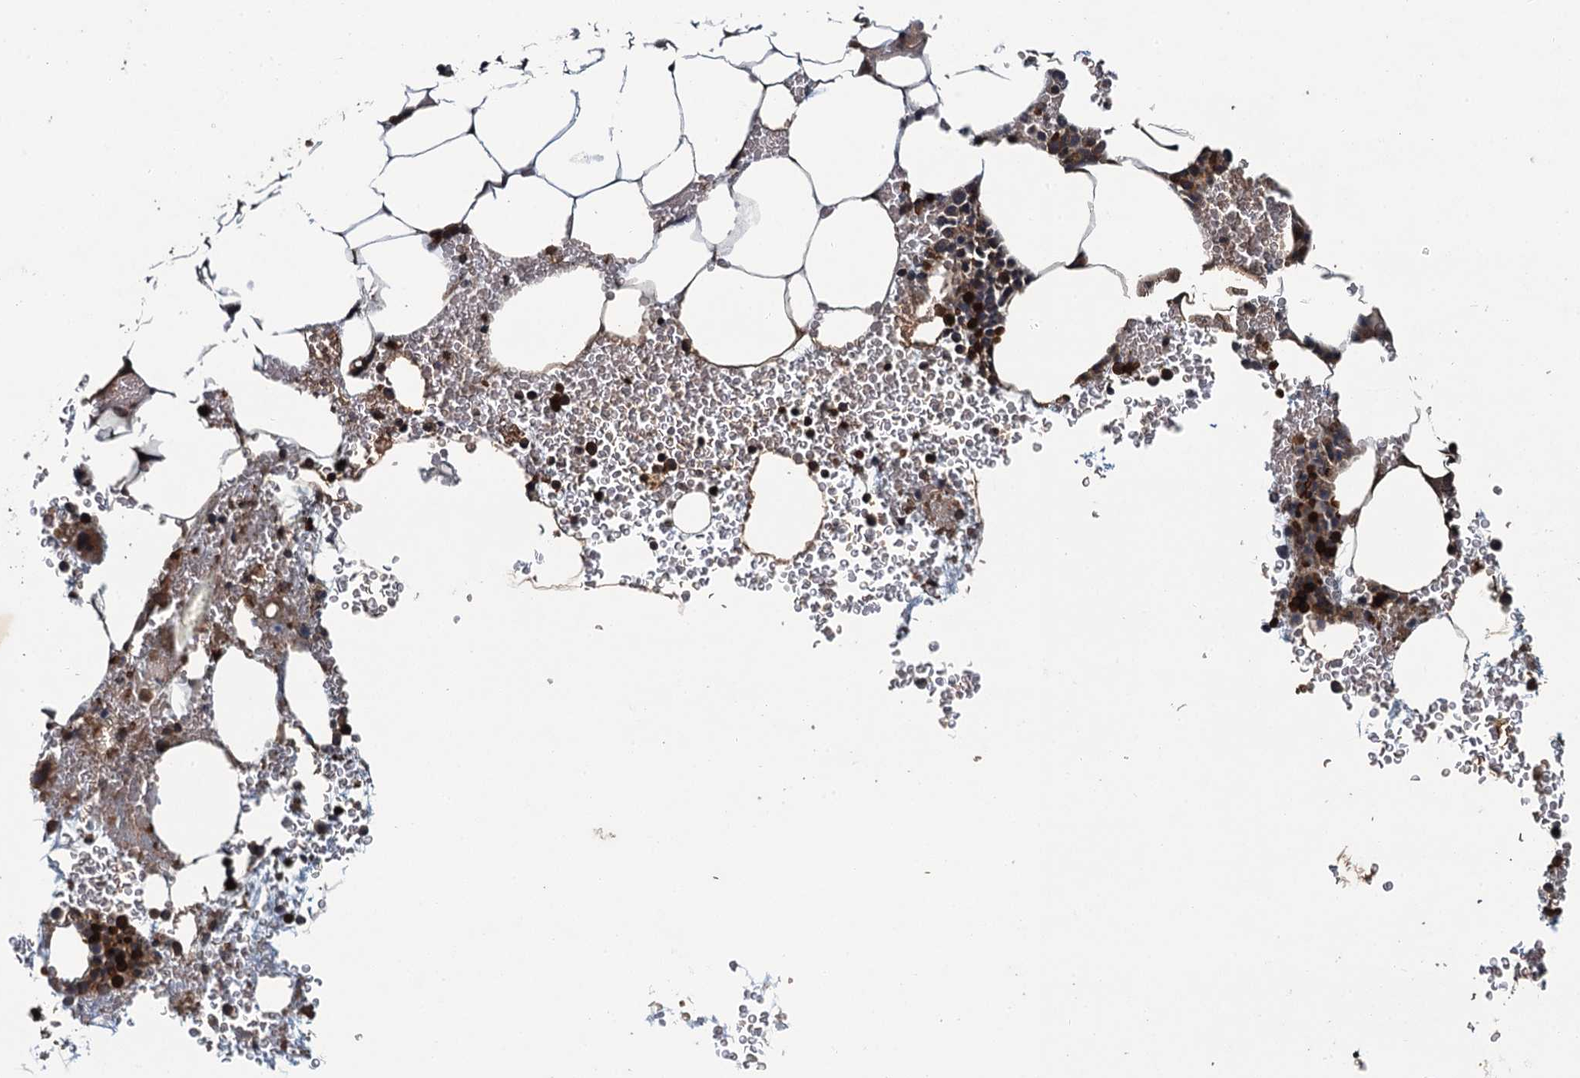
{"staining": {"intensity": "moderate", "quantity": ">75%", "location": "cytoplasmic/membranous"}, "tissue": "bone marrow", "cell_type": "Hematopoietic cells", "image_type": "normal", "snomed": [{"axis": "morphology", "description": "Normal tissue, NOS"}, {"axis": "morphology", "description": "Inflammation, NOS"}, {"axis": "topography", "description": "Bone marrow"}], "caption": "A brown stain highlights moderate cytoplasmic/membranous expression of a protein in hematopoietic cells of unremarkable bone marrow.", "gene": "SNX32", "patient": {"sex": "female", "age": 78}}